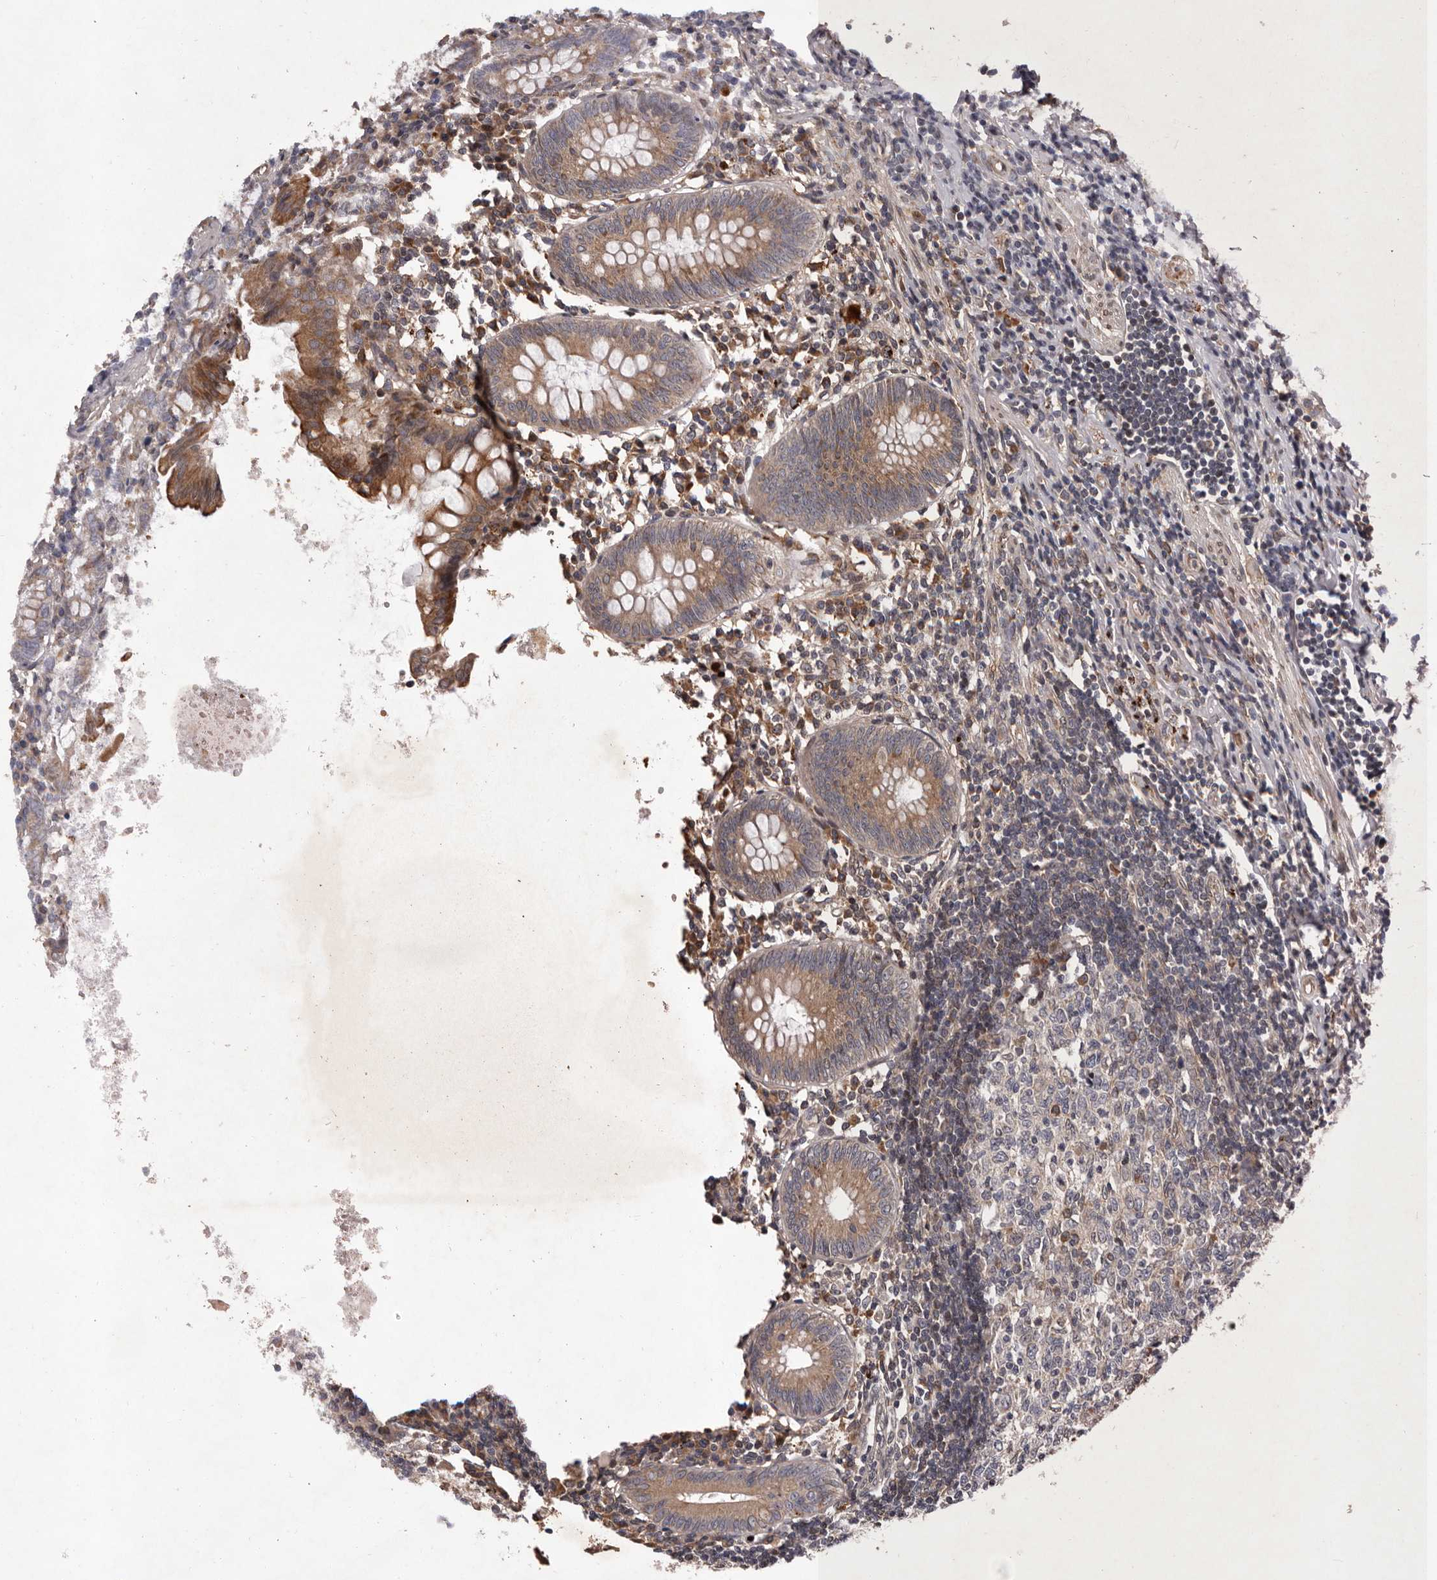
{"staining": {"intensity": "moderate", "quantity": ">75%", "location": "cytoplasmic/membranous"}, "tissue": "appendix", "cell_type": "Glandular cells", "image_type": "normal", "snomed": [{"axis": "morphology", "description": "Normal tissue, NOS"}, {"axis": "topography", "description": "Appendix"}], "caption": "Human appendix stained with a protein marker reveals moderate staining in glandular cells.", "gene": "GADD45B", "patient": {"sex": "female", "age": 54}}